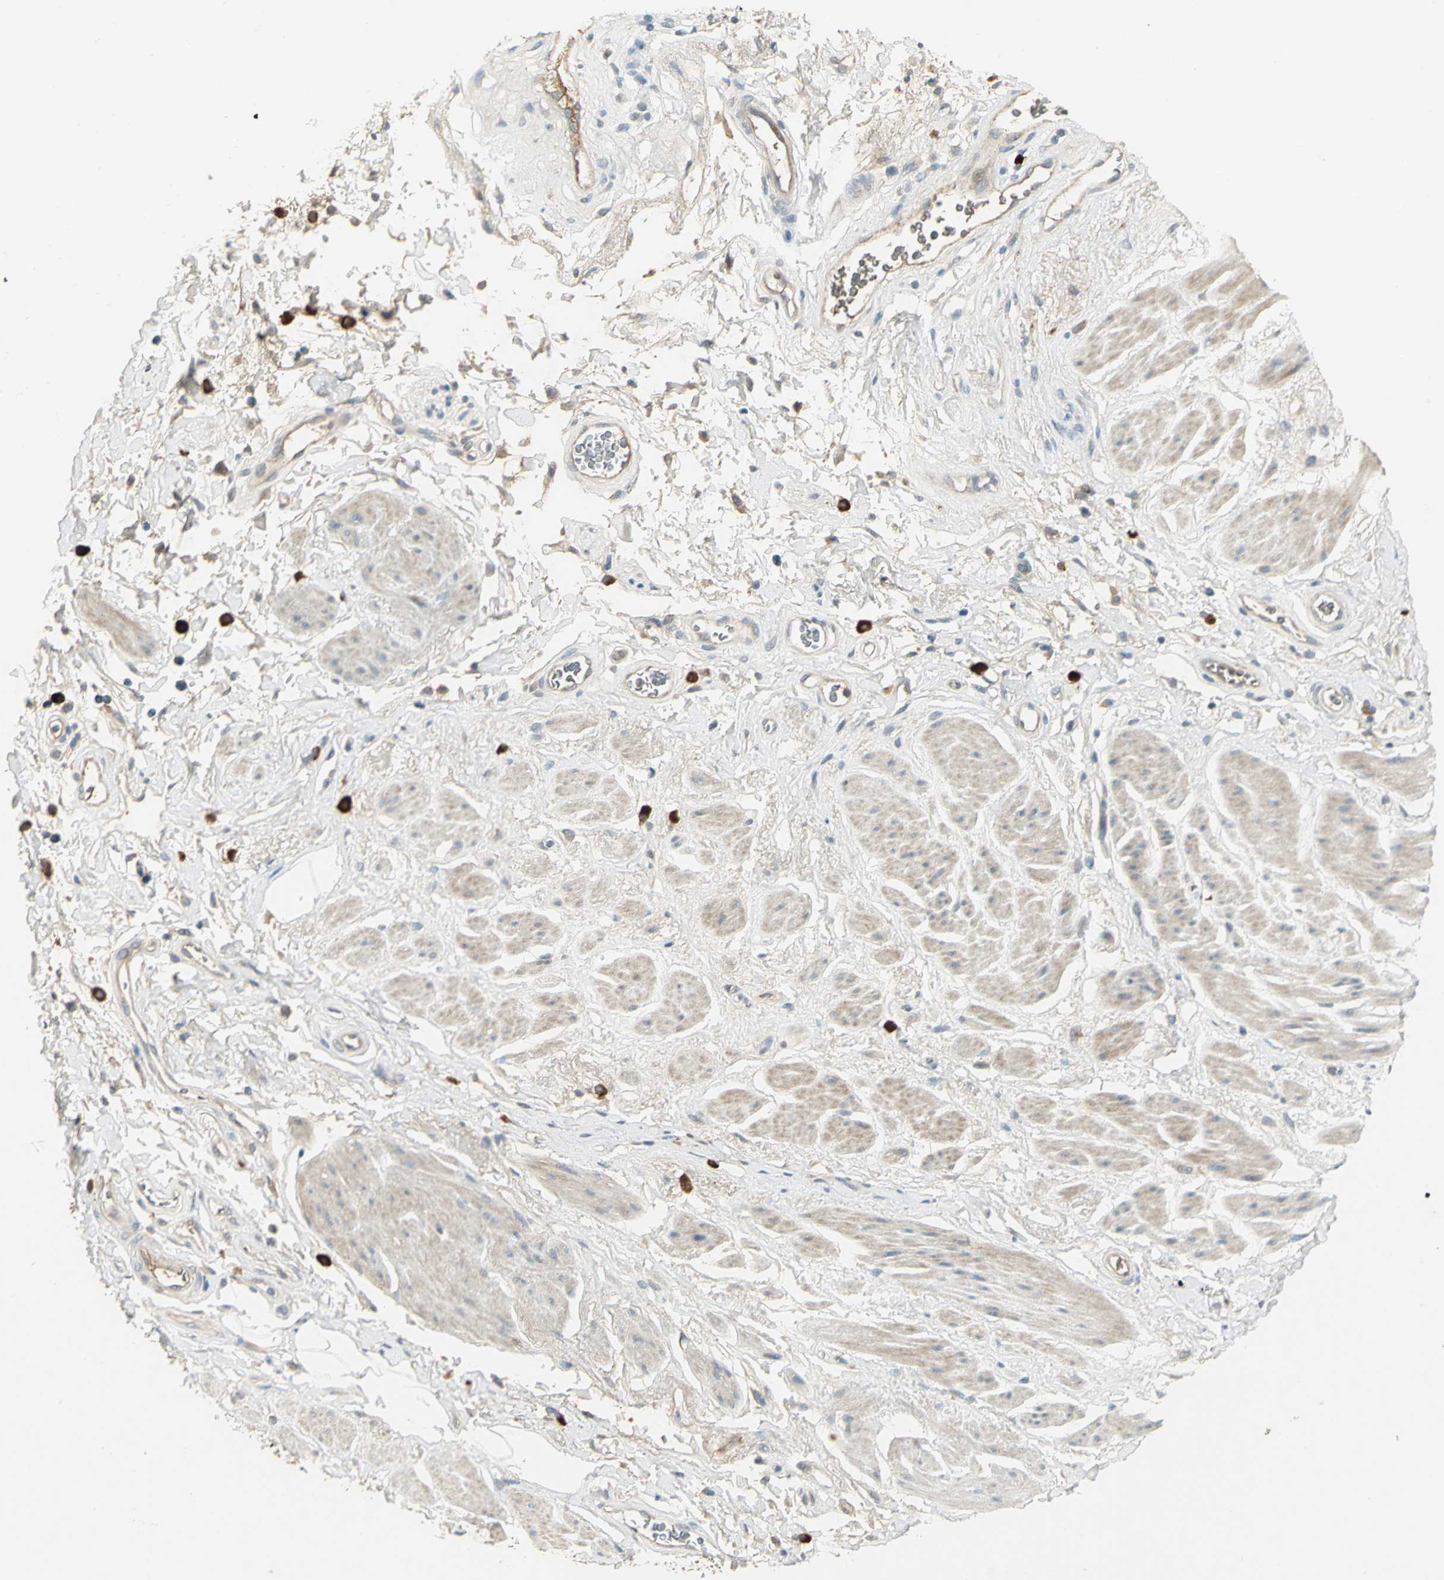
{"staining": {"intensity": "weak", "quantity": "<25%", "location": "cytoplasmic/membranous"}, "tissue": "adipose tissue", "cell_type": "Adipocytes", "image_type": "normal", "snomed": [{"axis": "morphology", "description": "Normal tissue, NOS"}, {"axis": "topography", "description": "Soft tissue"}, {"axis": "topography", "description": "Peripheral nerve tissue"}], "caption": "Adipocytes are negative for brown protein staining in normal adipose tissue.", "gene": "PROC", "patient": {"sex": "female", "age": 71}}